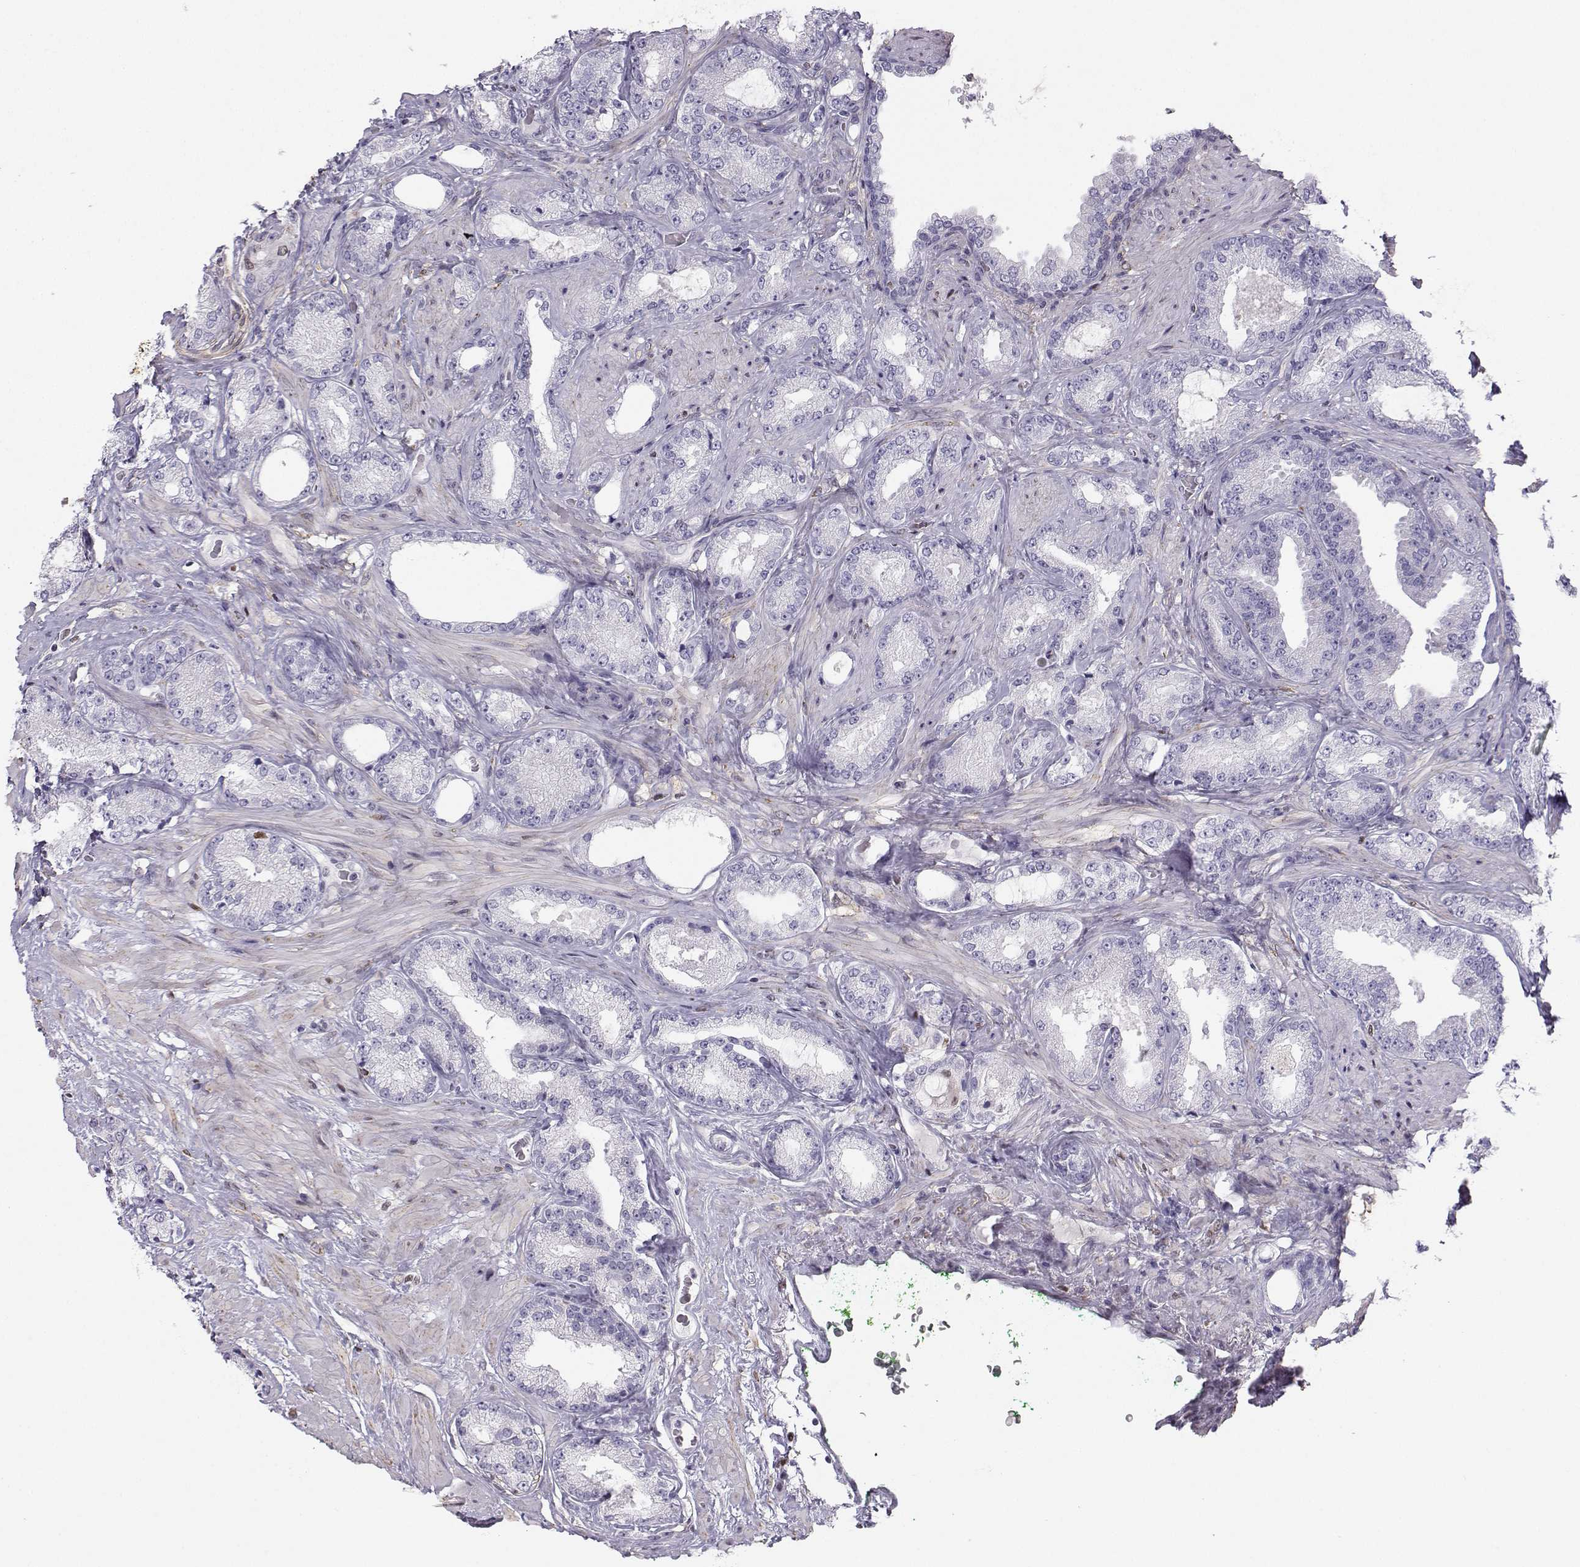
{"staining": {"intensity": "negative", "quantity": "none", "location": "none"}, "tissue": "prostate cancer", "cell_type": "Tumor cells", "image_type": "cancer", "snomed": [{"axis": "morphology", "description": "Adenocarcinoma, Low grade"}, {"axis": "topography", "description": "Prostate"}], "caption": "This is an immunohistochemistry (IHC) photomicrograph of prostate adenocarcinoma (low-grade). There is no positivity in tumor cells.", "gene": "DCLK3", "patient": {"sex": "male", "age": 68}}